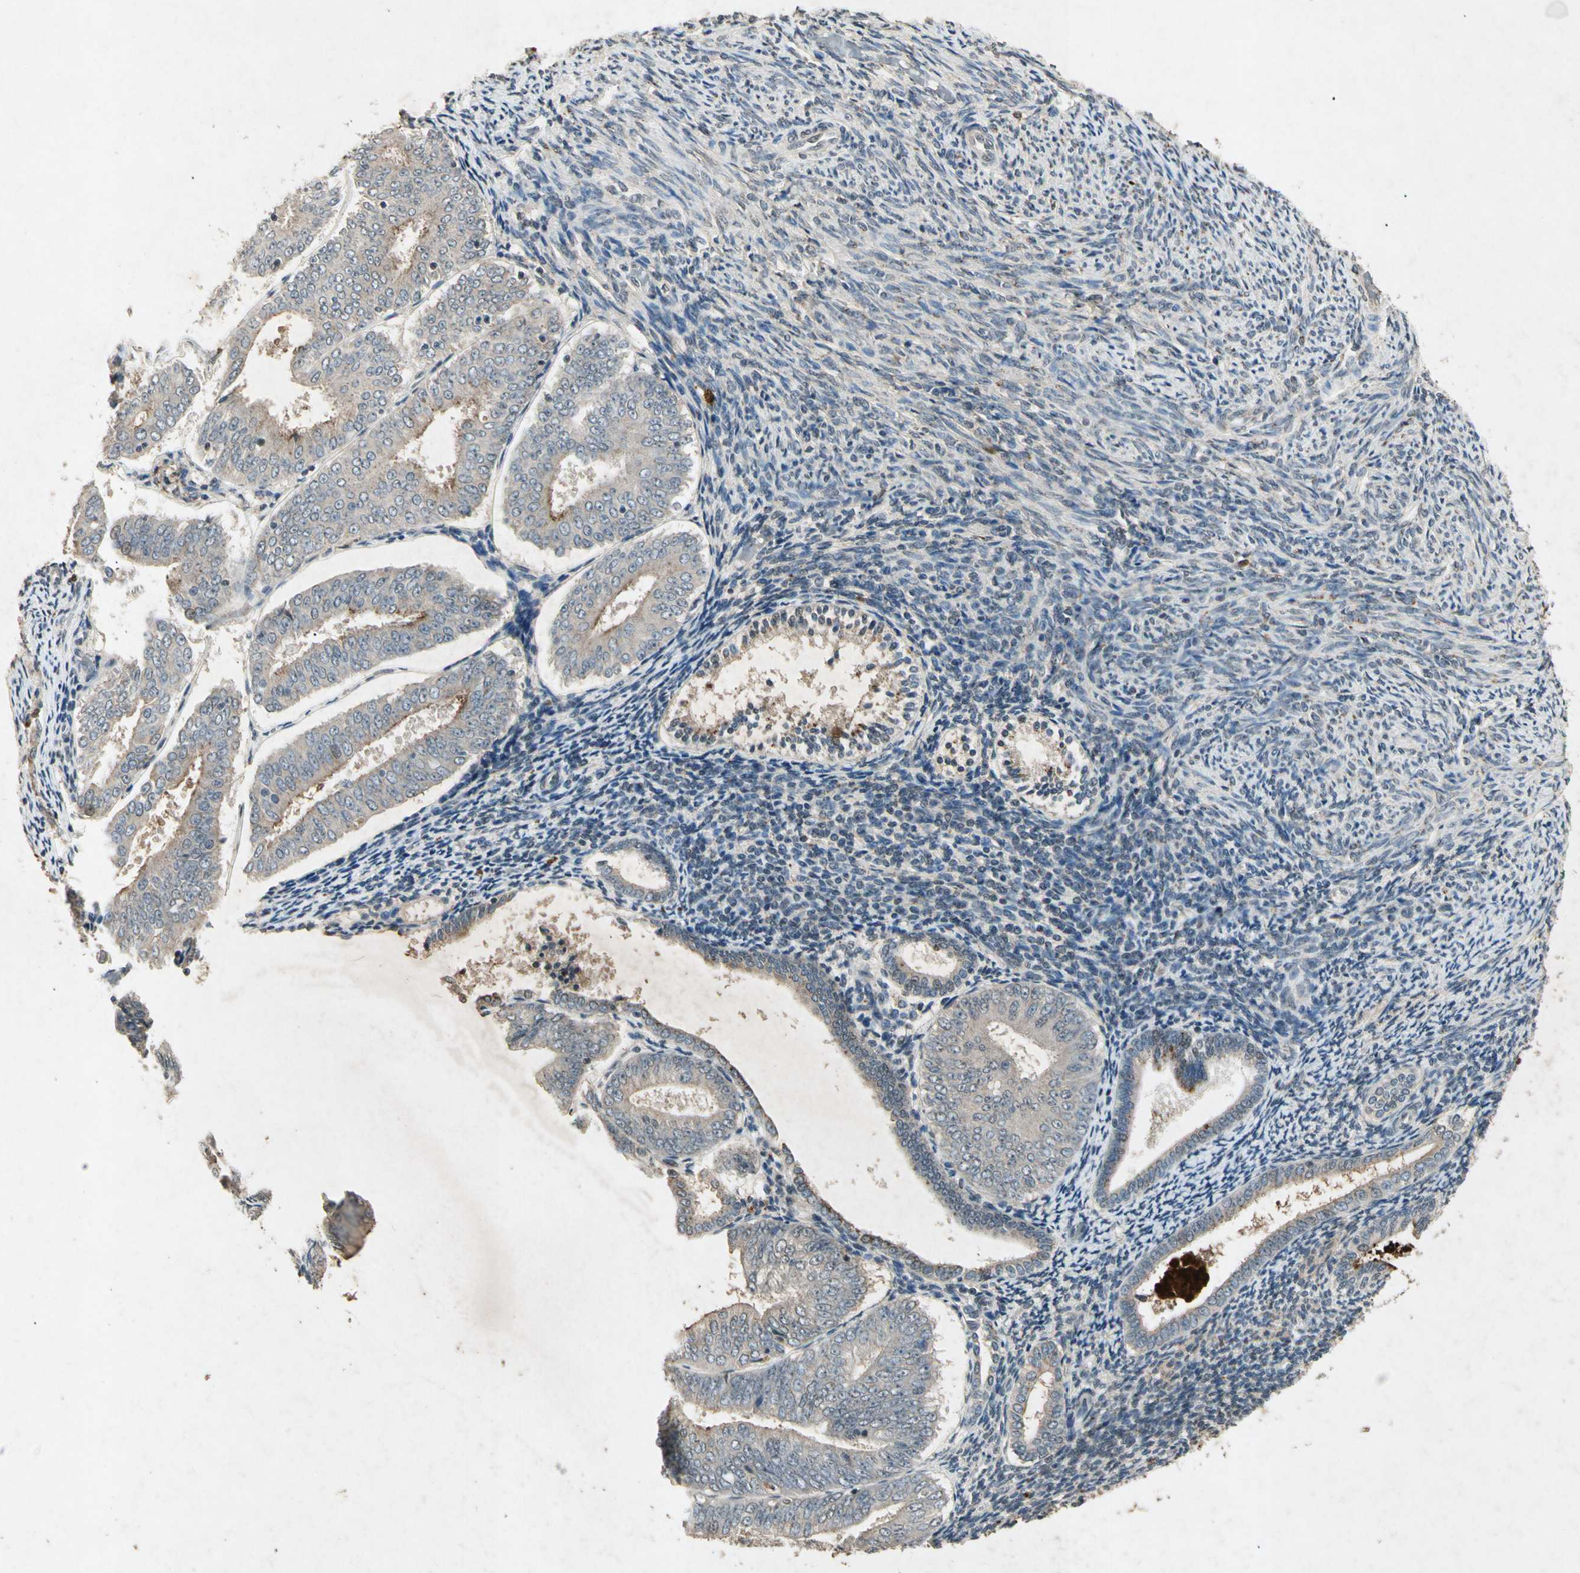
{"staining": {"intensity": "weak", "quantity": "25%-75%", "location": "cytoplasmic/membranous"}, "tissue": "endometrial cancer", "cell_type": "Tumor cells", "image_type": "cancer", "snomed": [{"axis": "morphology", "description": "Adenocarcinoma, NOS"}, {"axis": "topography", "description": "Endometrium"}], "caption": "A brown stain labels weak cytoplasmic/membranous staining of a protein in human endometrial adenocarcinoma tumor cells.", "gene": "CP", "patient": {"sex": "female", "age": 63}}